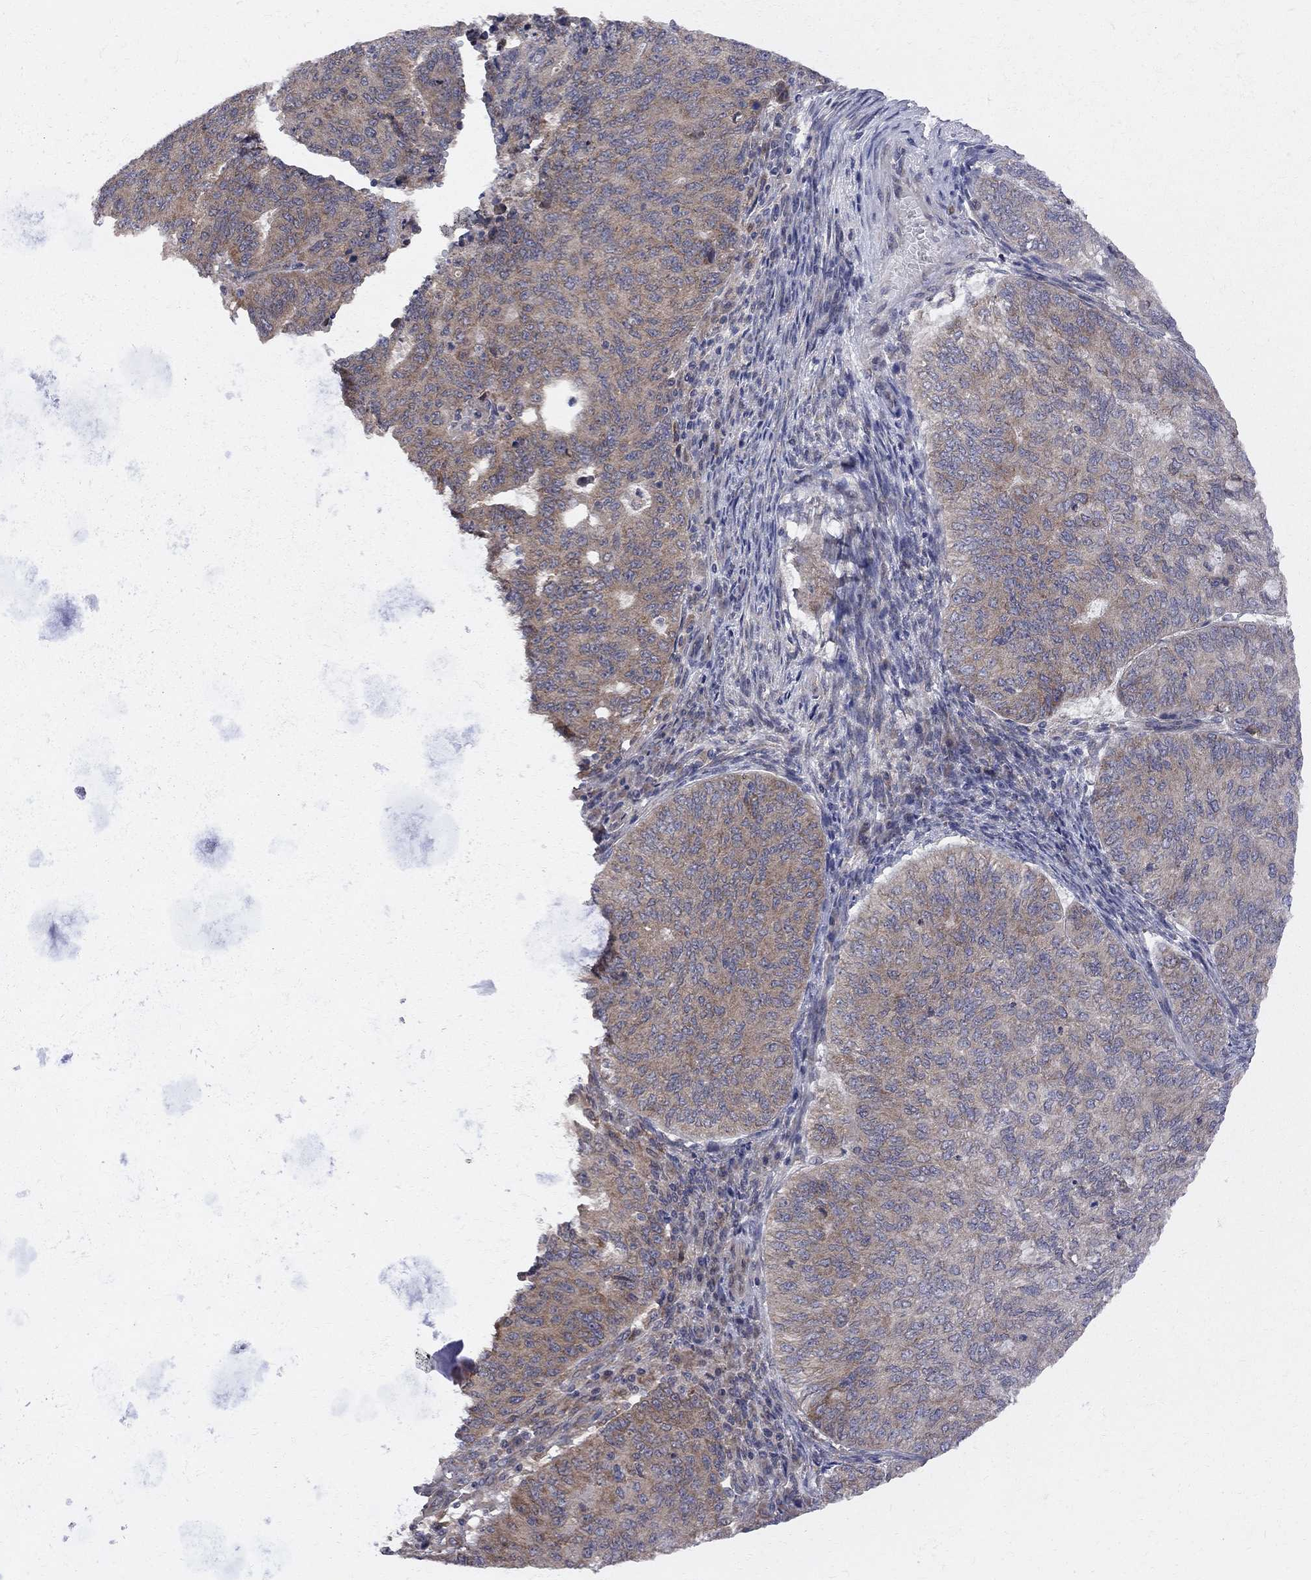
{"staining": {"intensity": "moderate", "quantity": ">75%", "location": "cytoplasmic/membranous"}, "tissue": "endometrial cancer", "cell_type": "Tumor cells", "image_type": "cancer", "snomed": [{"axis": "morphology", "description": "Adenocarcinoma, NOS"}, {"axis": "topography", "description": "Endometrium"}], "caption": "Endometrial cancer (adenocarcinoma) tissue shows moderate cytoplasmic/membranous staining in approximately >75% of tumor cells, visualized by immunohistochemistry.", "gene": "CNOT11", "patient": {"sex": "female", "age": 82}}